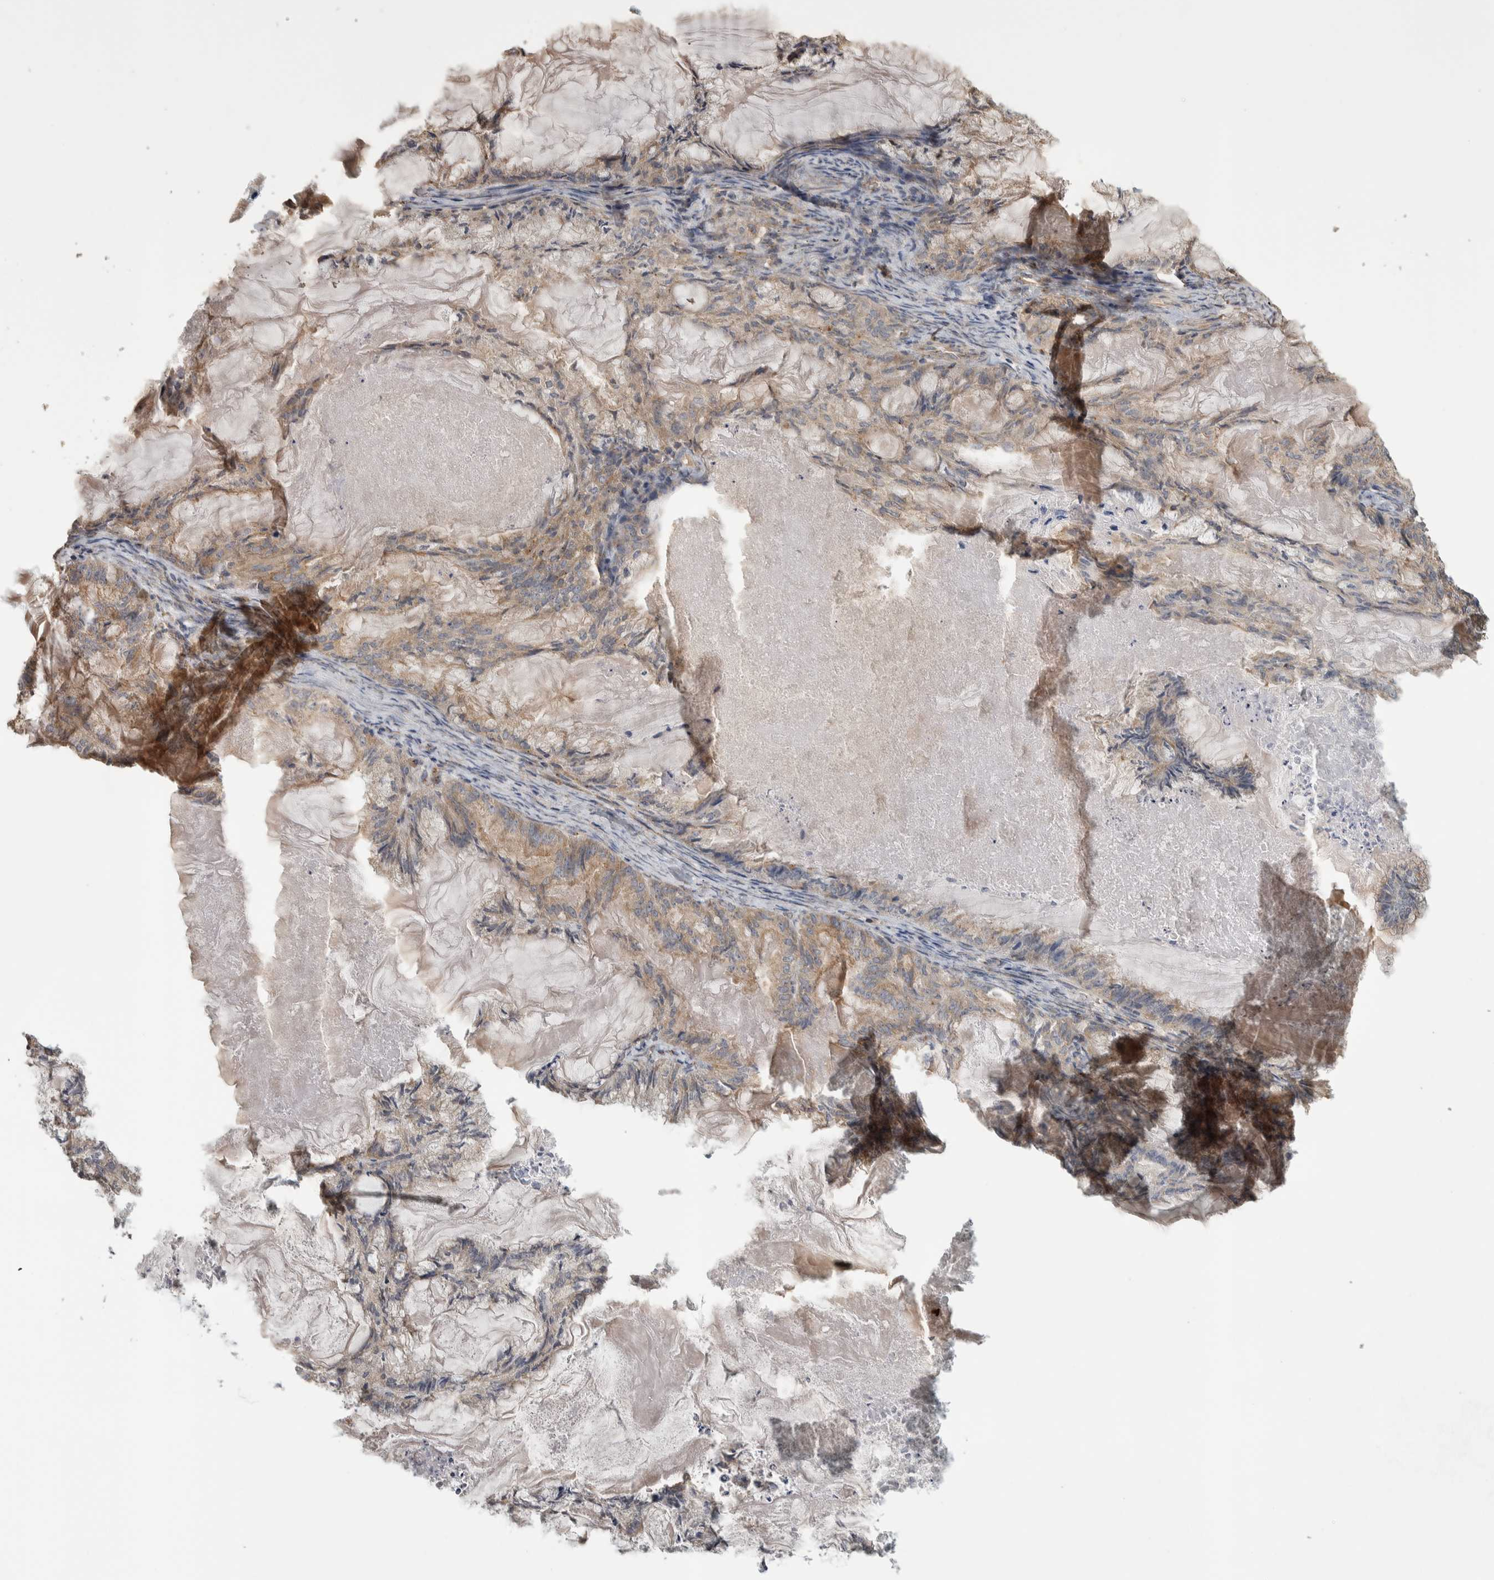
{"staining": {"intensity": "moderate", "quantity": "<25%", "location": "cytoplasmic/membranous"}, "tissue": "endometrial cancer", "cell_type": "Tumor cells", "image_type": "cancer", "snomed": [{"axis": "morphology", "description": "Adenocarcinoma, NOS"}, {"axis": "topography", "description": "Endometrium"}], "caption": "Tumor cells display low levels of moderate cytoplasmic/membranous staining in approximately <25% of cells in endometrial cancer.", "gene": "IFRD1", "patient": {"sex": "female", "age": 86}}